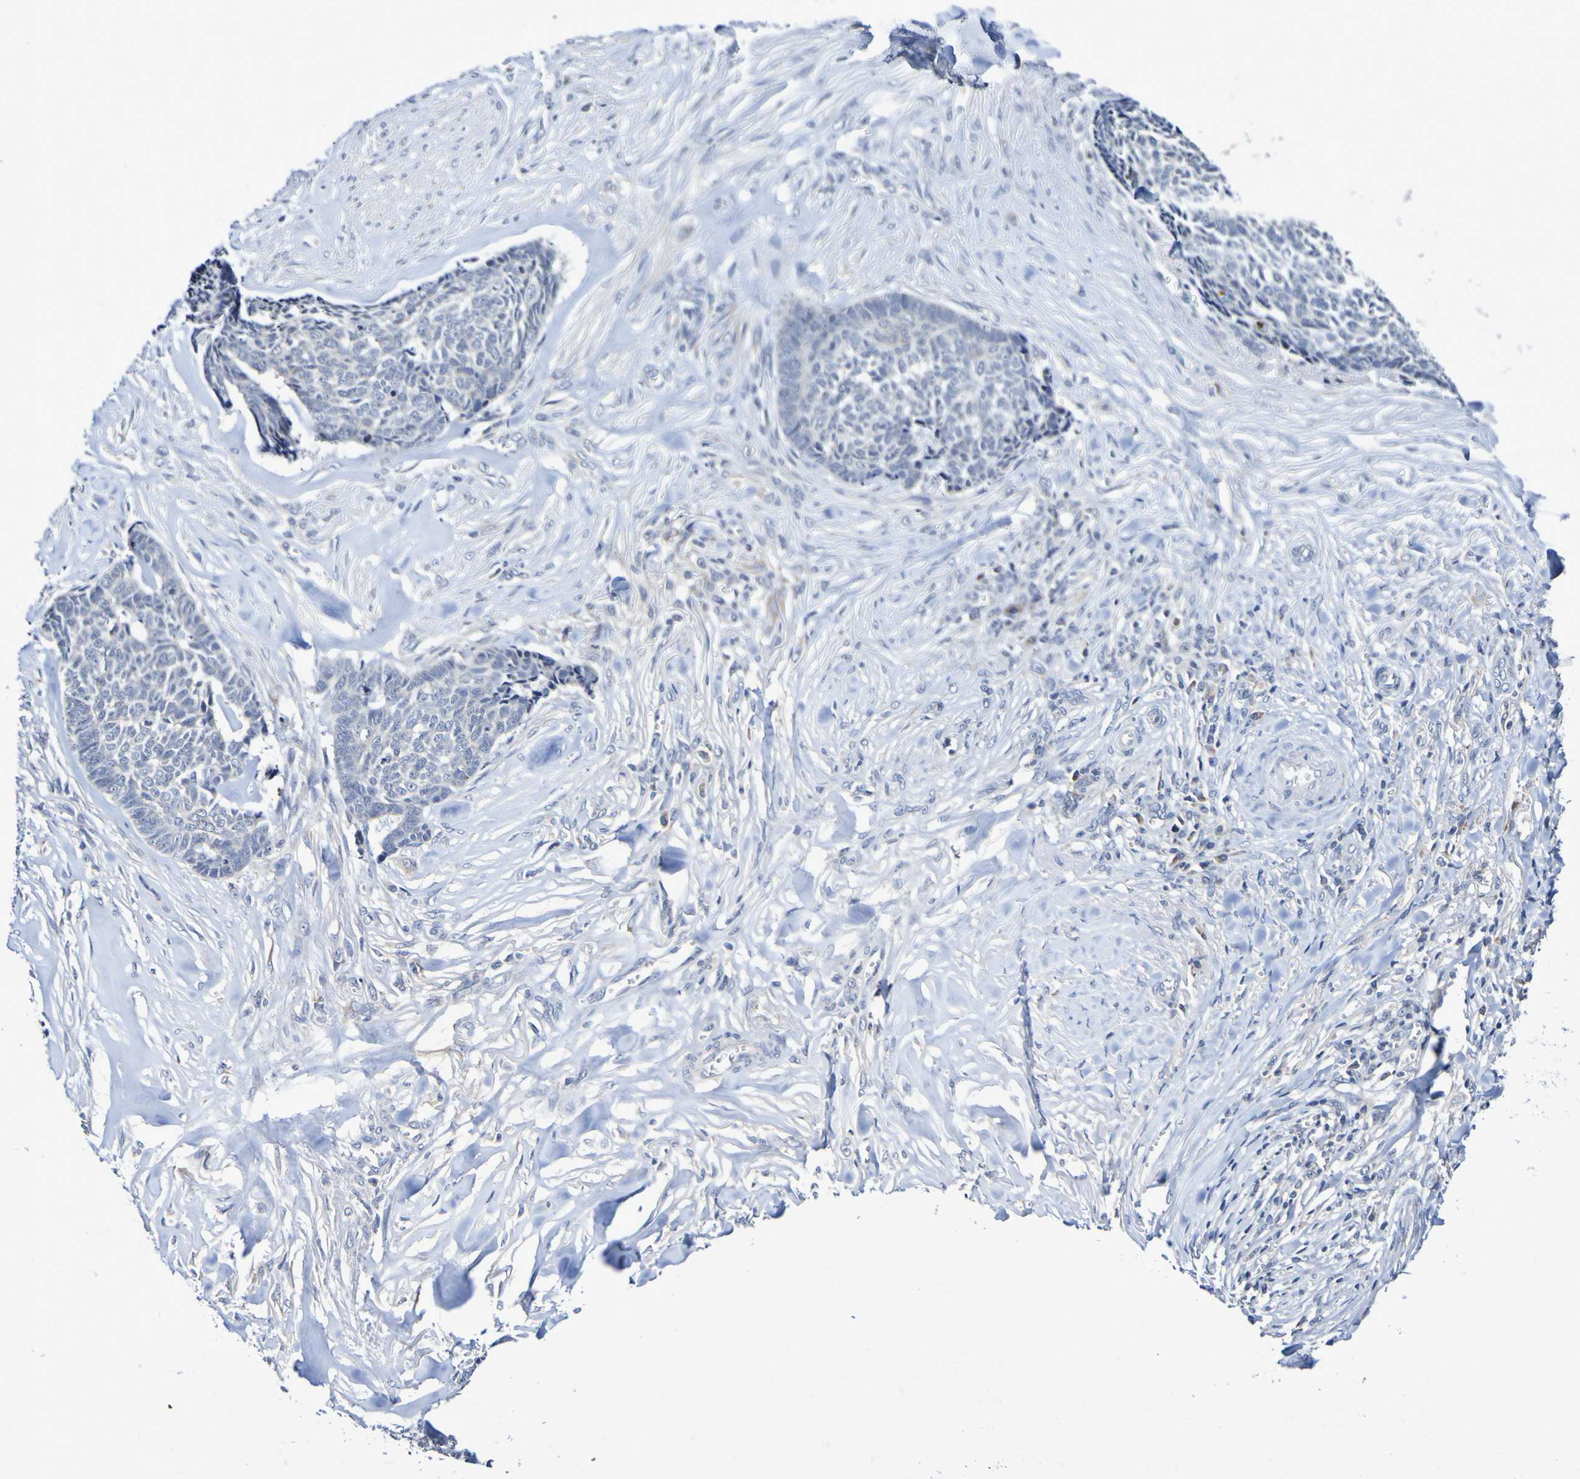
{"staining": {"intensity": "negative", "quantity": "none", "location": "none"}, "tissue": "skin cancer", "cell_type": "Tumor cells", "image_type": "cancer", "snomed": [{"axis": "morphology", "description": "Basal cell carcinoma"}, {"axis": "topography", "description": "Skin"}], "caption": "High power microscopy histopathology image of an immunohistochemistry photomicrograph of basal cell carcinoma (skin), revealing no significant expression in tumor cells.", "gene": "PTP4A2", "patient": {"sex": "male", "age": 84}}